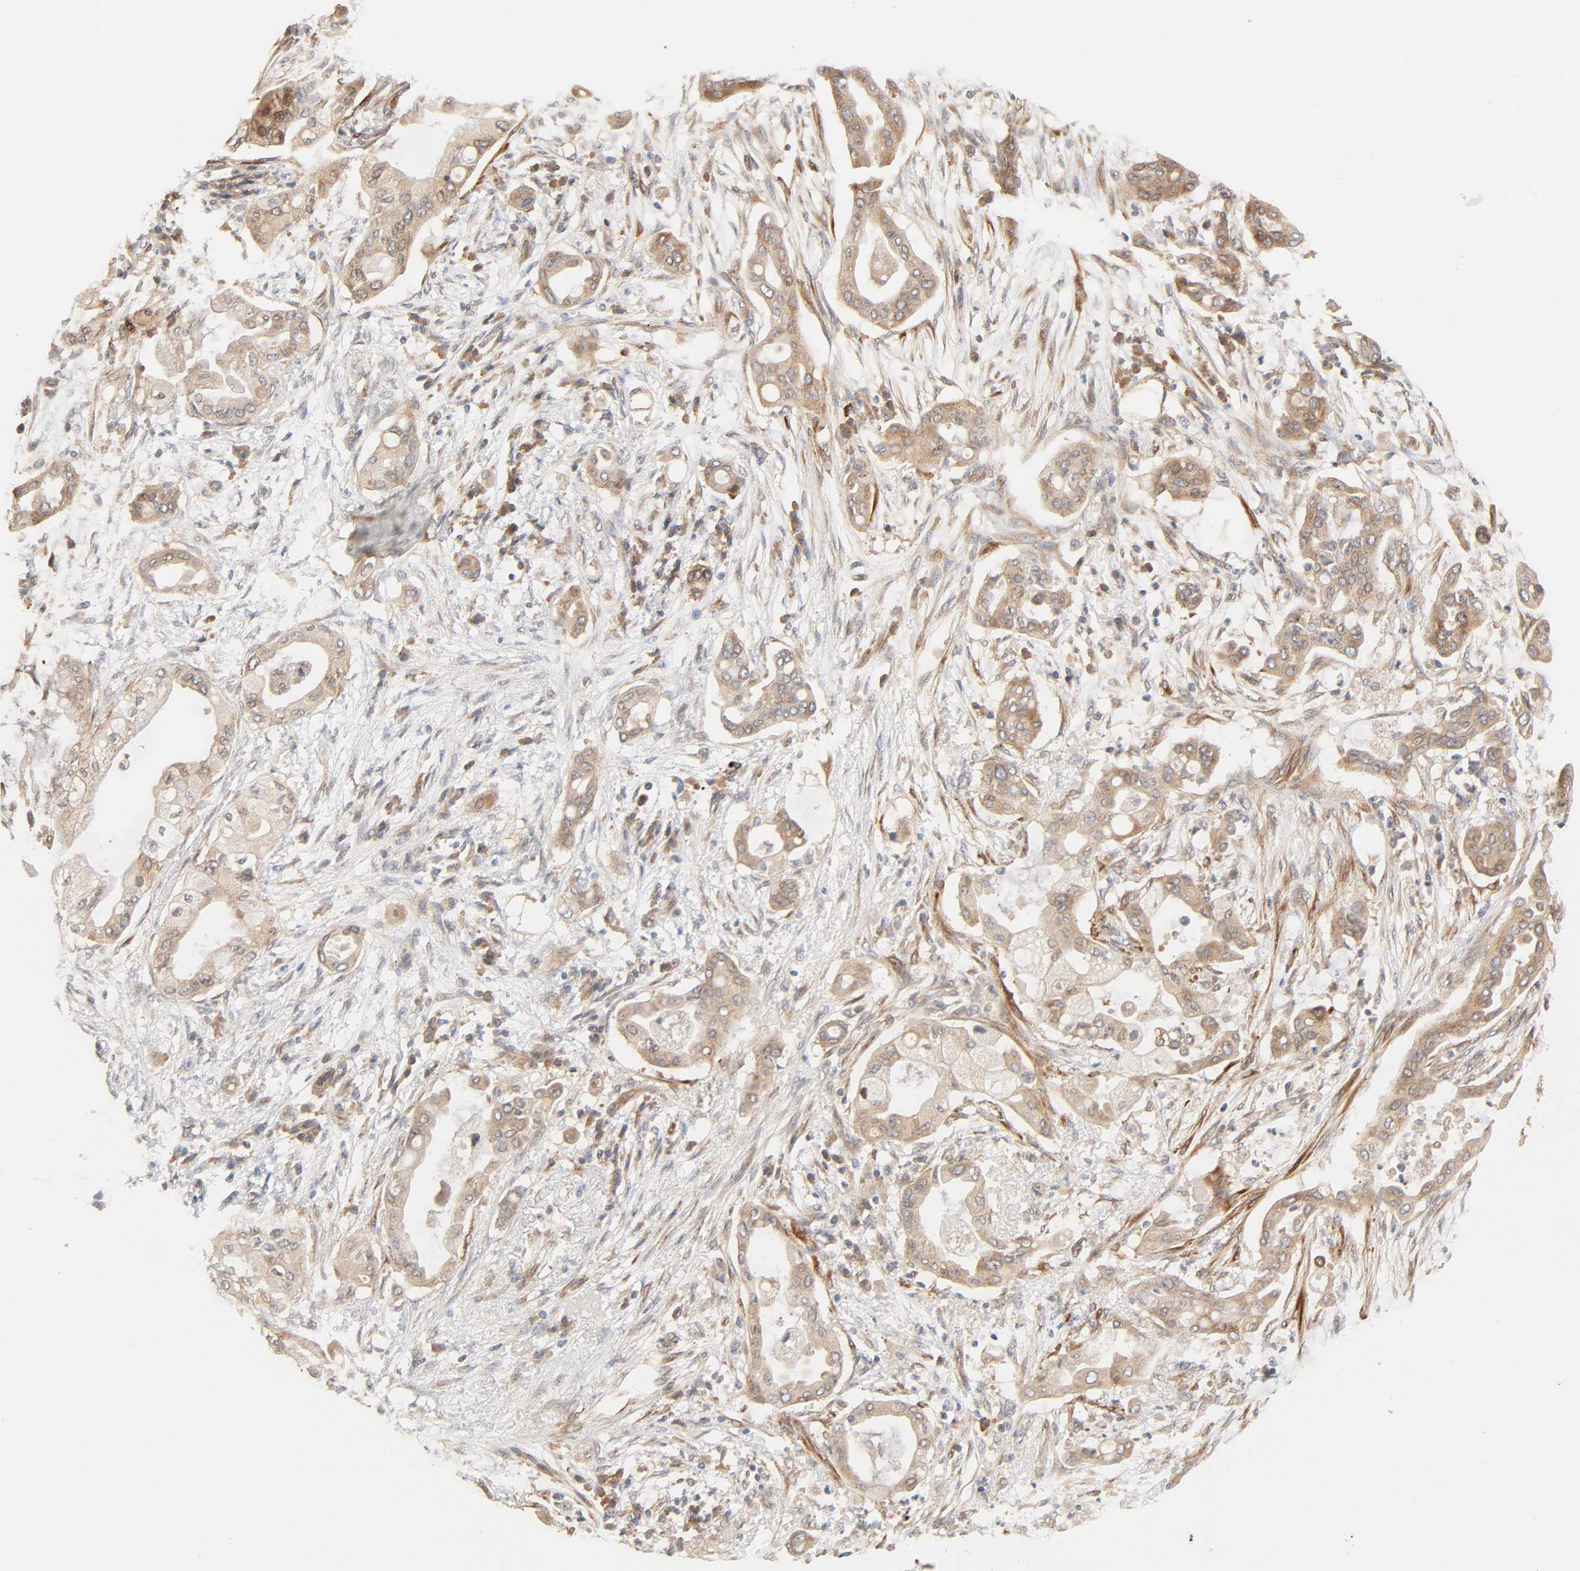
{"staining": {"intensity": "moderate", "quantity": ">75%", "location": "cytoplasmic/membranous"}, "tissue": "pancreatic cancer", "cell_type": "Tumor cells", "image_type": "cancer", "snomed": [{"axis": "morphology", "description": "Adenocarcinoma, NOS"}, {"axis": "morphology", "description": "Adenocarcinoma, metastatic, NOS"}, {"axis": "topography", "description": "Lymph node"}, {"axis": "topography", "description": "Pancreas"}, {"axis": "topography", "description": "Duodenum"}], "caption": "A high-resolution histopathology image shows immunohistochemistry staining of pancreatic metastatic adenocarcinoma, which displays moderate cytoplasmic/membranous expression in about >75% of tumor cells.", "gene": "NEMF", "patient": {"sex": "female", "age": 64}}